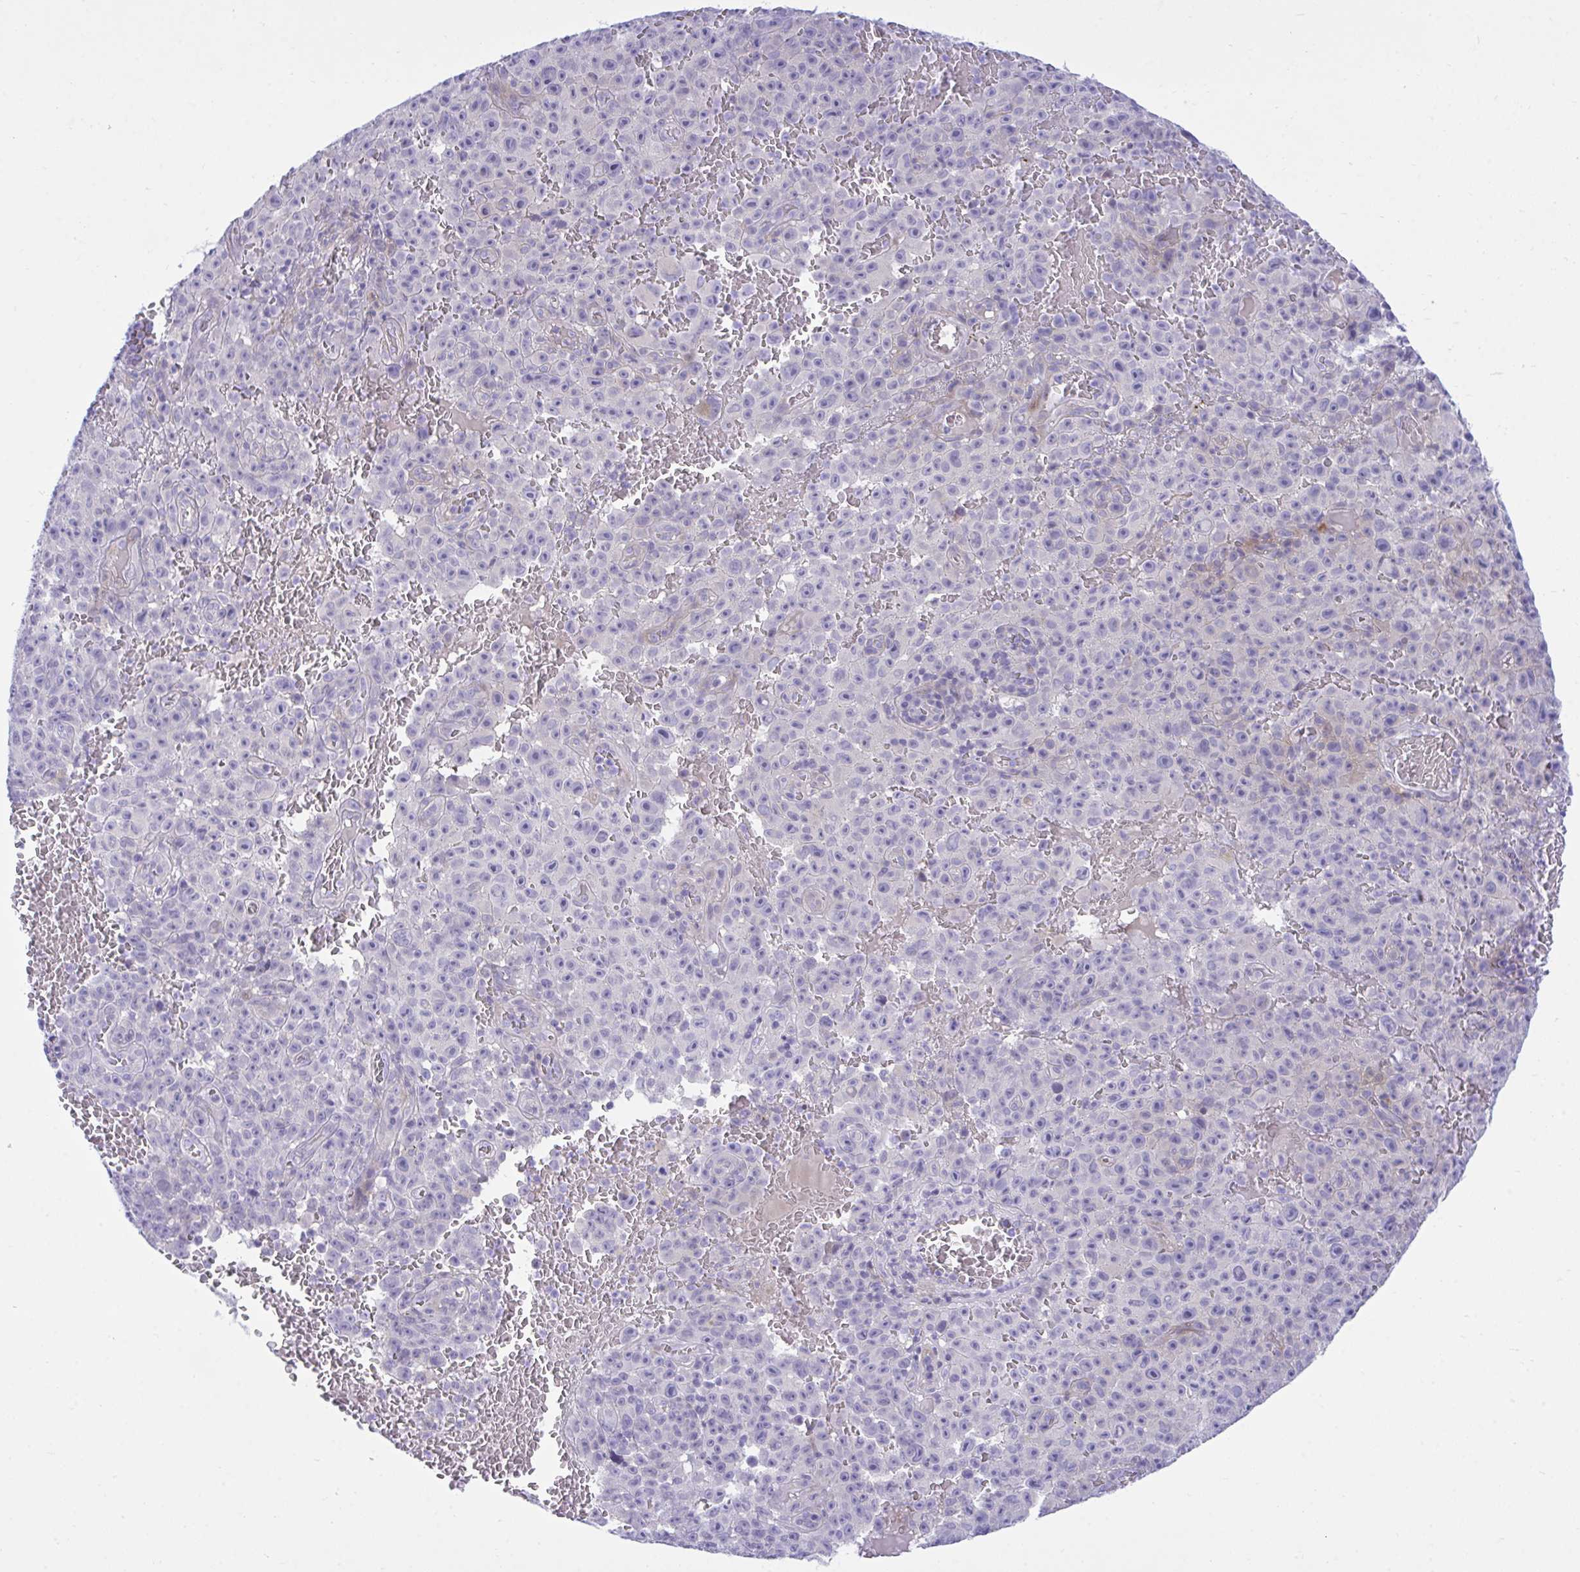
{"staining": {"intensity": "negative", "quantity": "none", "location": "none"}, "tissue": "melanoma", "cell_type": "Tumor cells", "image_type": "cancer", "snomed": [{"axis": "morphology", "description": "Malignant melanoma, NOS"}, {"axis": "topography", "description": "Skin"}], "caption": "This is an immunohistochemistry photomicrograph of malignant melanoma. There is no positivity in tumor cells.", "gene": "MED9", "patient": {"sex": "female", "age": 82}}